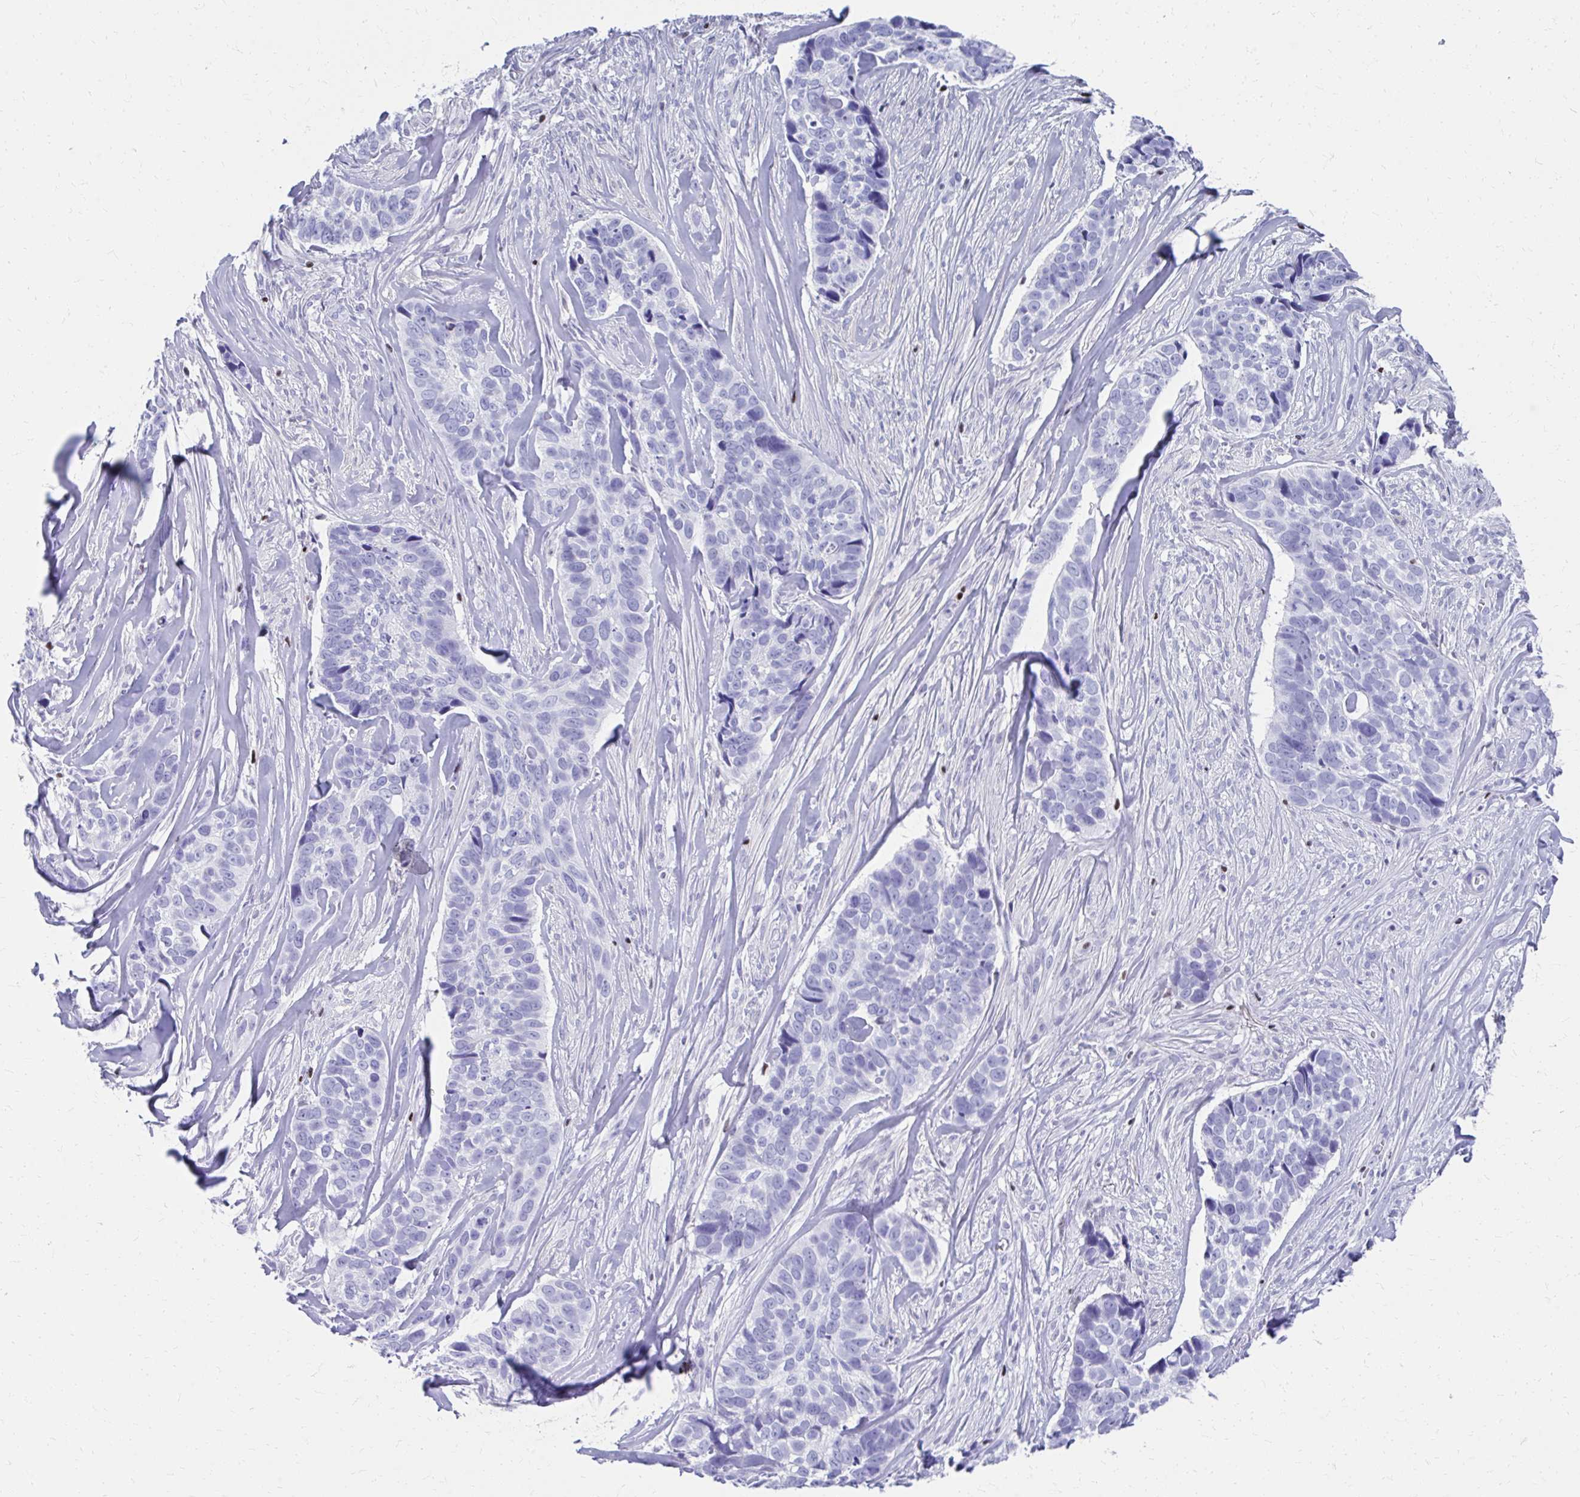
{"staining": {"intensity": "negative", "quantity": "none", "location": "none"}, "tissue": "skin cancer", "cell_type": "Tumor cells", "image_type": "cancer", "snomed": [{"axis": "morphology", "description": "Basal cell carcinoma"}, {"axis": "topography", "description": "Skin"}], "caption": "High power microscopy image of an IHC micrograph of basal cell carcinoma (skin), revealing no significant expression in tumor cells.", "gene": "RUNX3", "patient": {"sex": "female", "age": 82}}